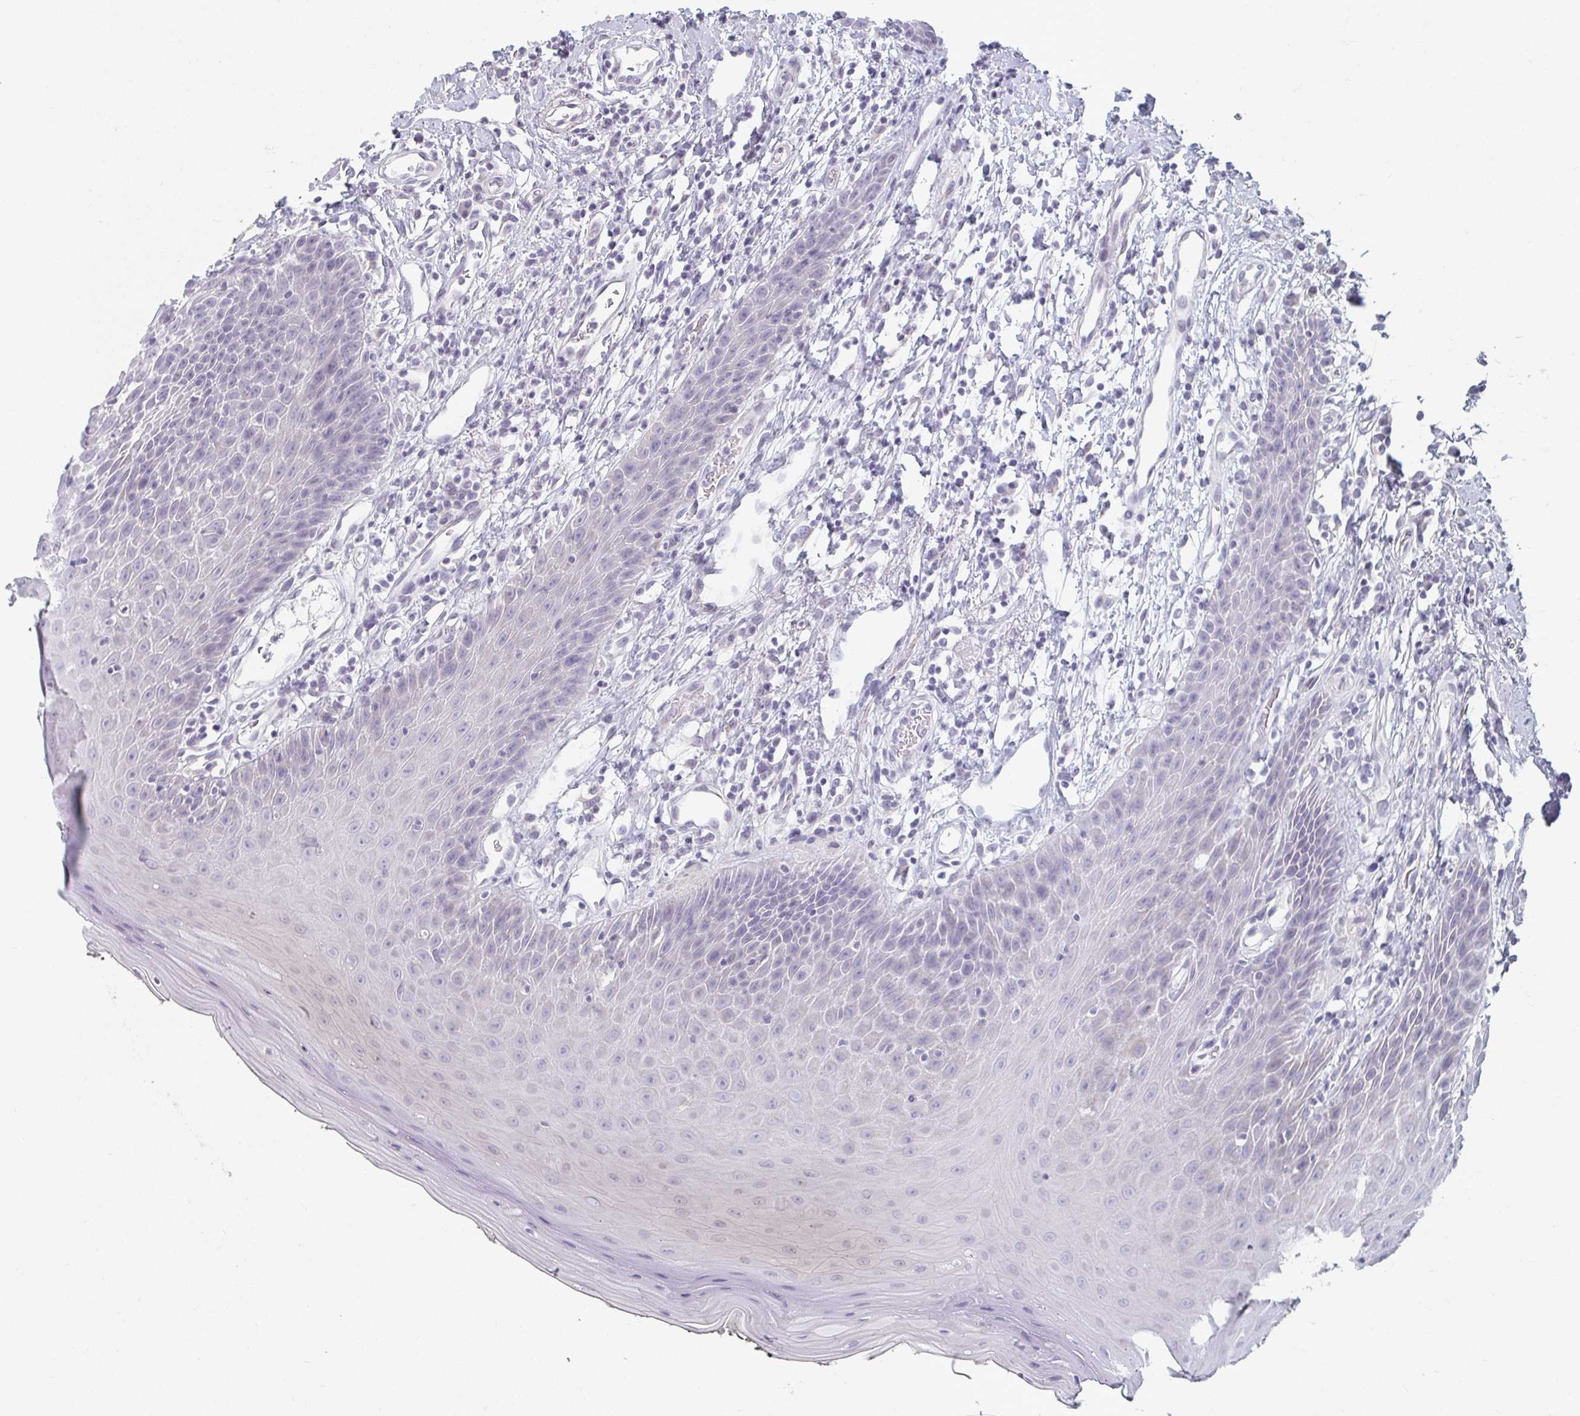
{"staining": {"intensity": "negative", "quantity": "none", "location": "none"}, "tissue": "oral mucosa", "cell_type": "Squamous epithelial cells", "image_type": "normal", "snomed": [{"axis": "morphology", "description": "Normal tissue, NOS"}, {"axis": "topography", "description": "Oral tissue"}, {"axis": "topography", "description": "Tounge, NOS"}], "caption": "High power microscopy histopathology image of an immunohistochemistry (IHC) histopathology image of unremarkable oral mucosa, revealing no significant expression in squamous epithelial cells.", "gene": "CAMKV", "patient": {"sex": "female", "age": 59}}